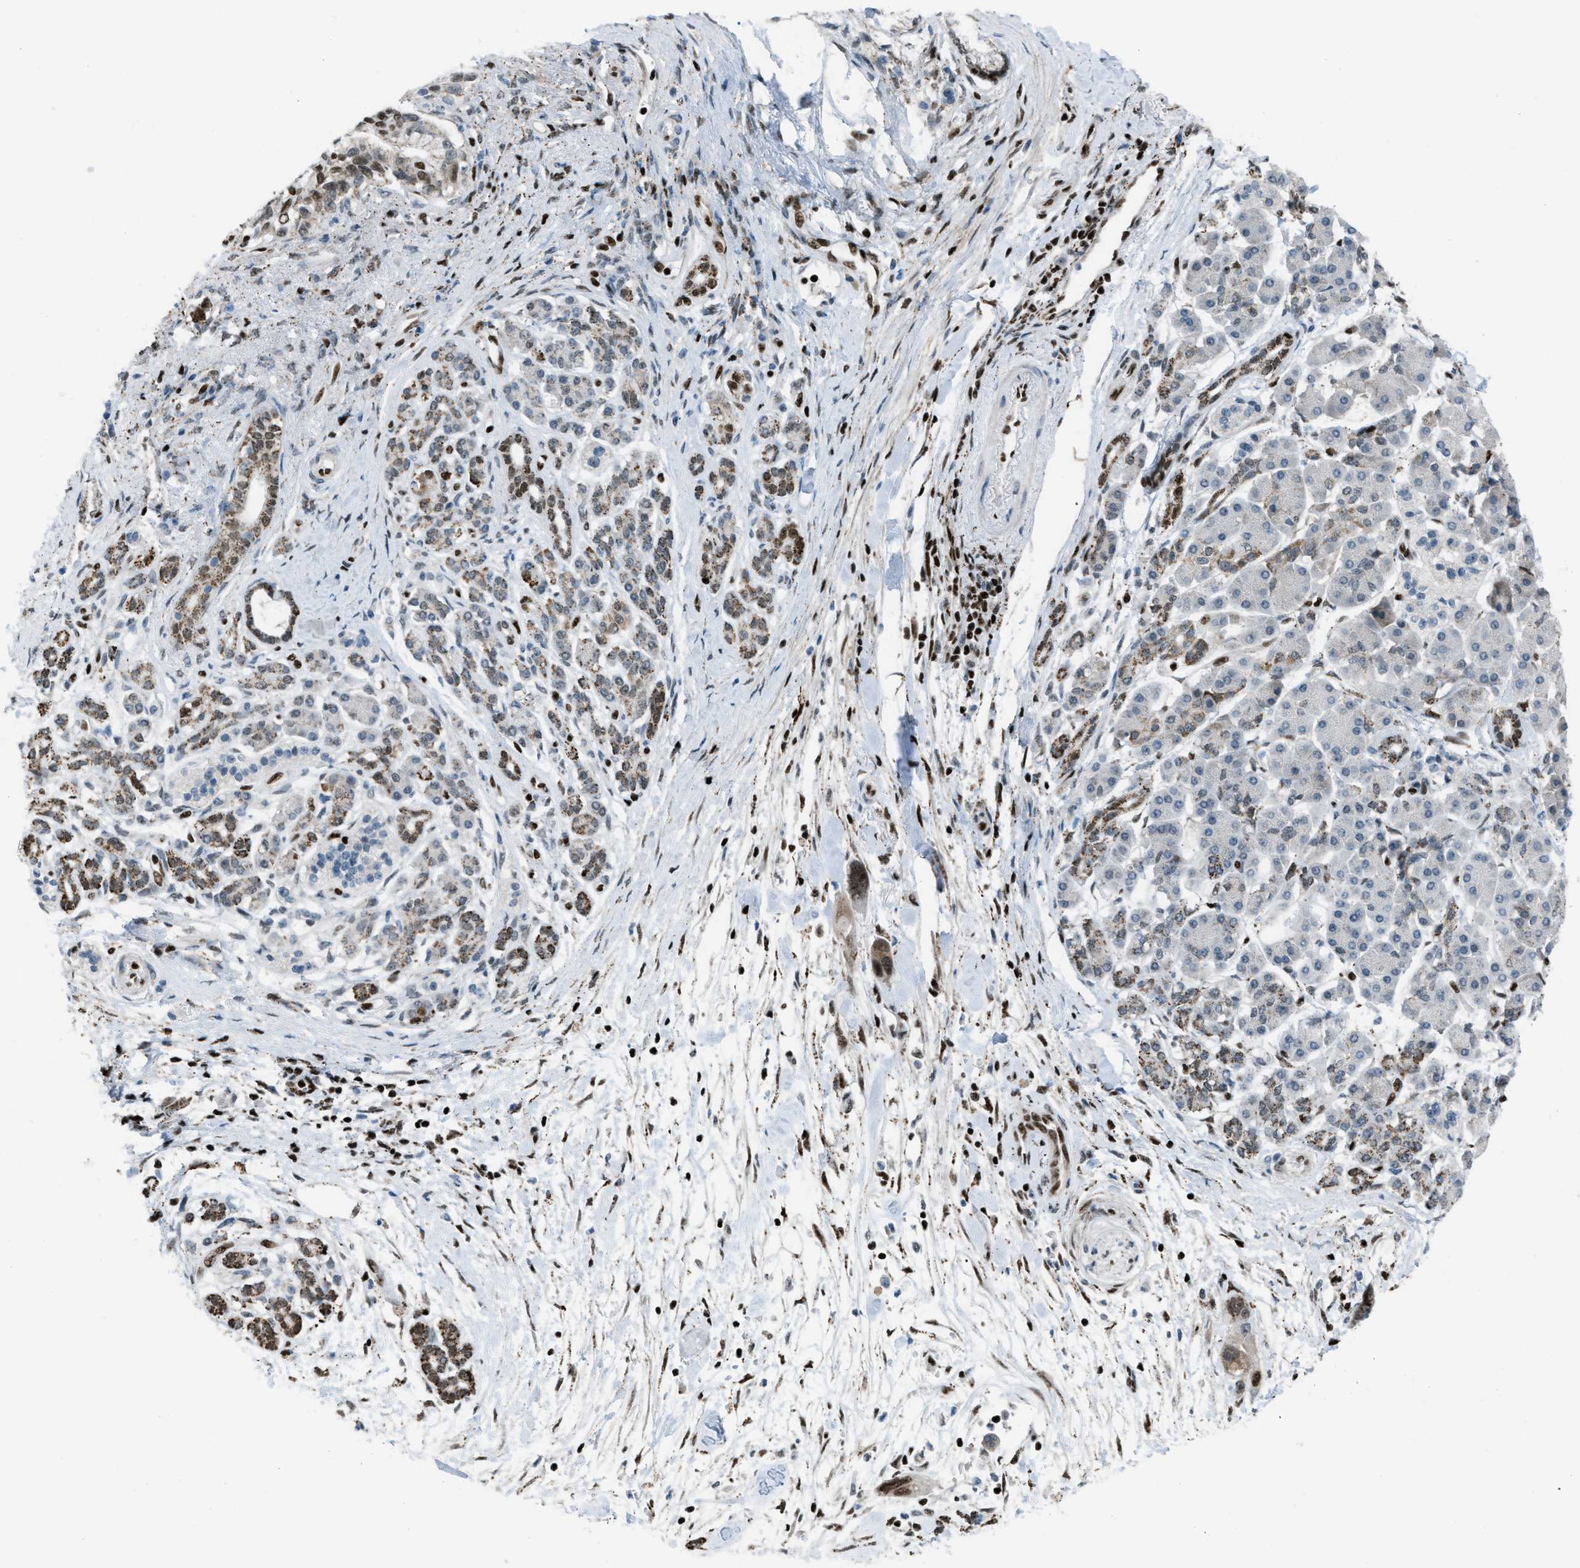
{"staining": {"intensity": "moderate", "quantity": ">75%", "location": "nuclear"}, "tissue": "pancreatic cancer", "cell_type": "Tumor cells", "image_type": "cancer", "snomed": [{"axis": "morphology", "description": "Normal tissue, NOS"}, {"axis": "morphology", "description": "Adenocarcinoma, NOS"}, {"axis": "topography", "description": "Pancreas"}], "caption": "Immunohistochemistry image of human pancreatic cancer stained for a protein (brown), which demonstrates medium levels of moderate nuclear staining in approximately >75% of tumor cells.", "gene": "SLFN5", "patient": {"sex": "female", "age": 71}}